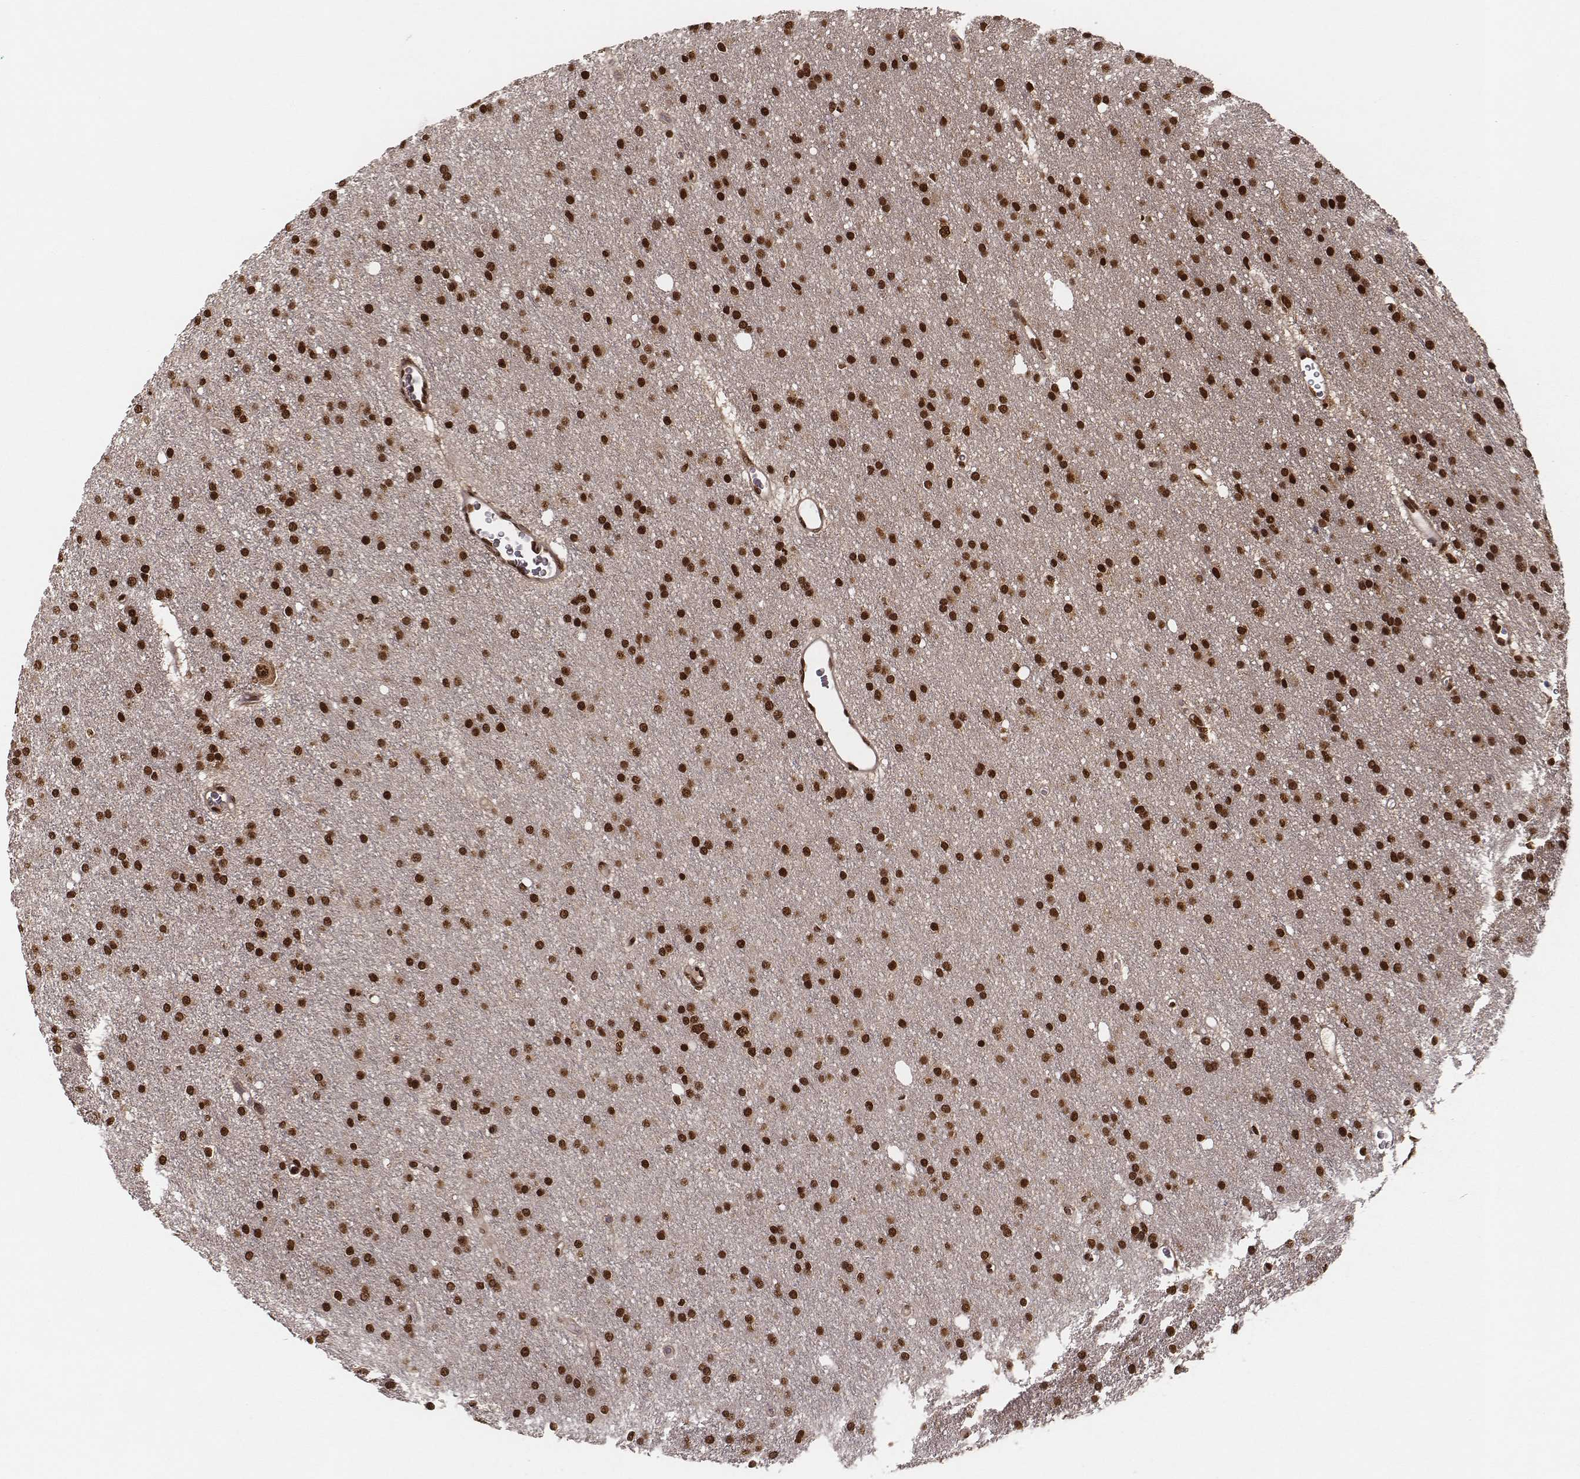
{"staining": {"intensity": "strong", "quantity": ">75%", "location": "cytoplasmic/membranous,nuclear"}, "tissue": "glioma", "cell_type": "Tumor cells", "image_type": "cancer", "snomed": [{"axis": "morphology", "description": "Glioma, malignant, Low grade"}, {"axis": "topography", "description": "Brain"}], "caption": "A histopathology image of glioma stained for a protein displays strong cytoplasmic/membranous and nuclear brown staining in tumor cells. (Brightfield microscopy of DAB IHC at high magnification).", "gene": "NFX1", "patient": {"sex": "male", "age": 27}}